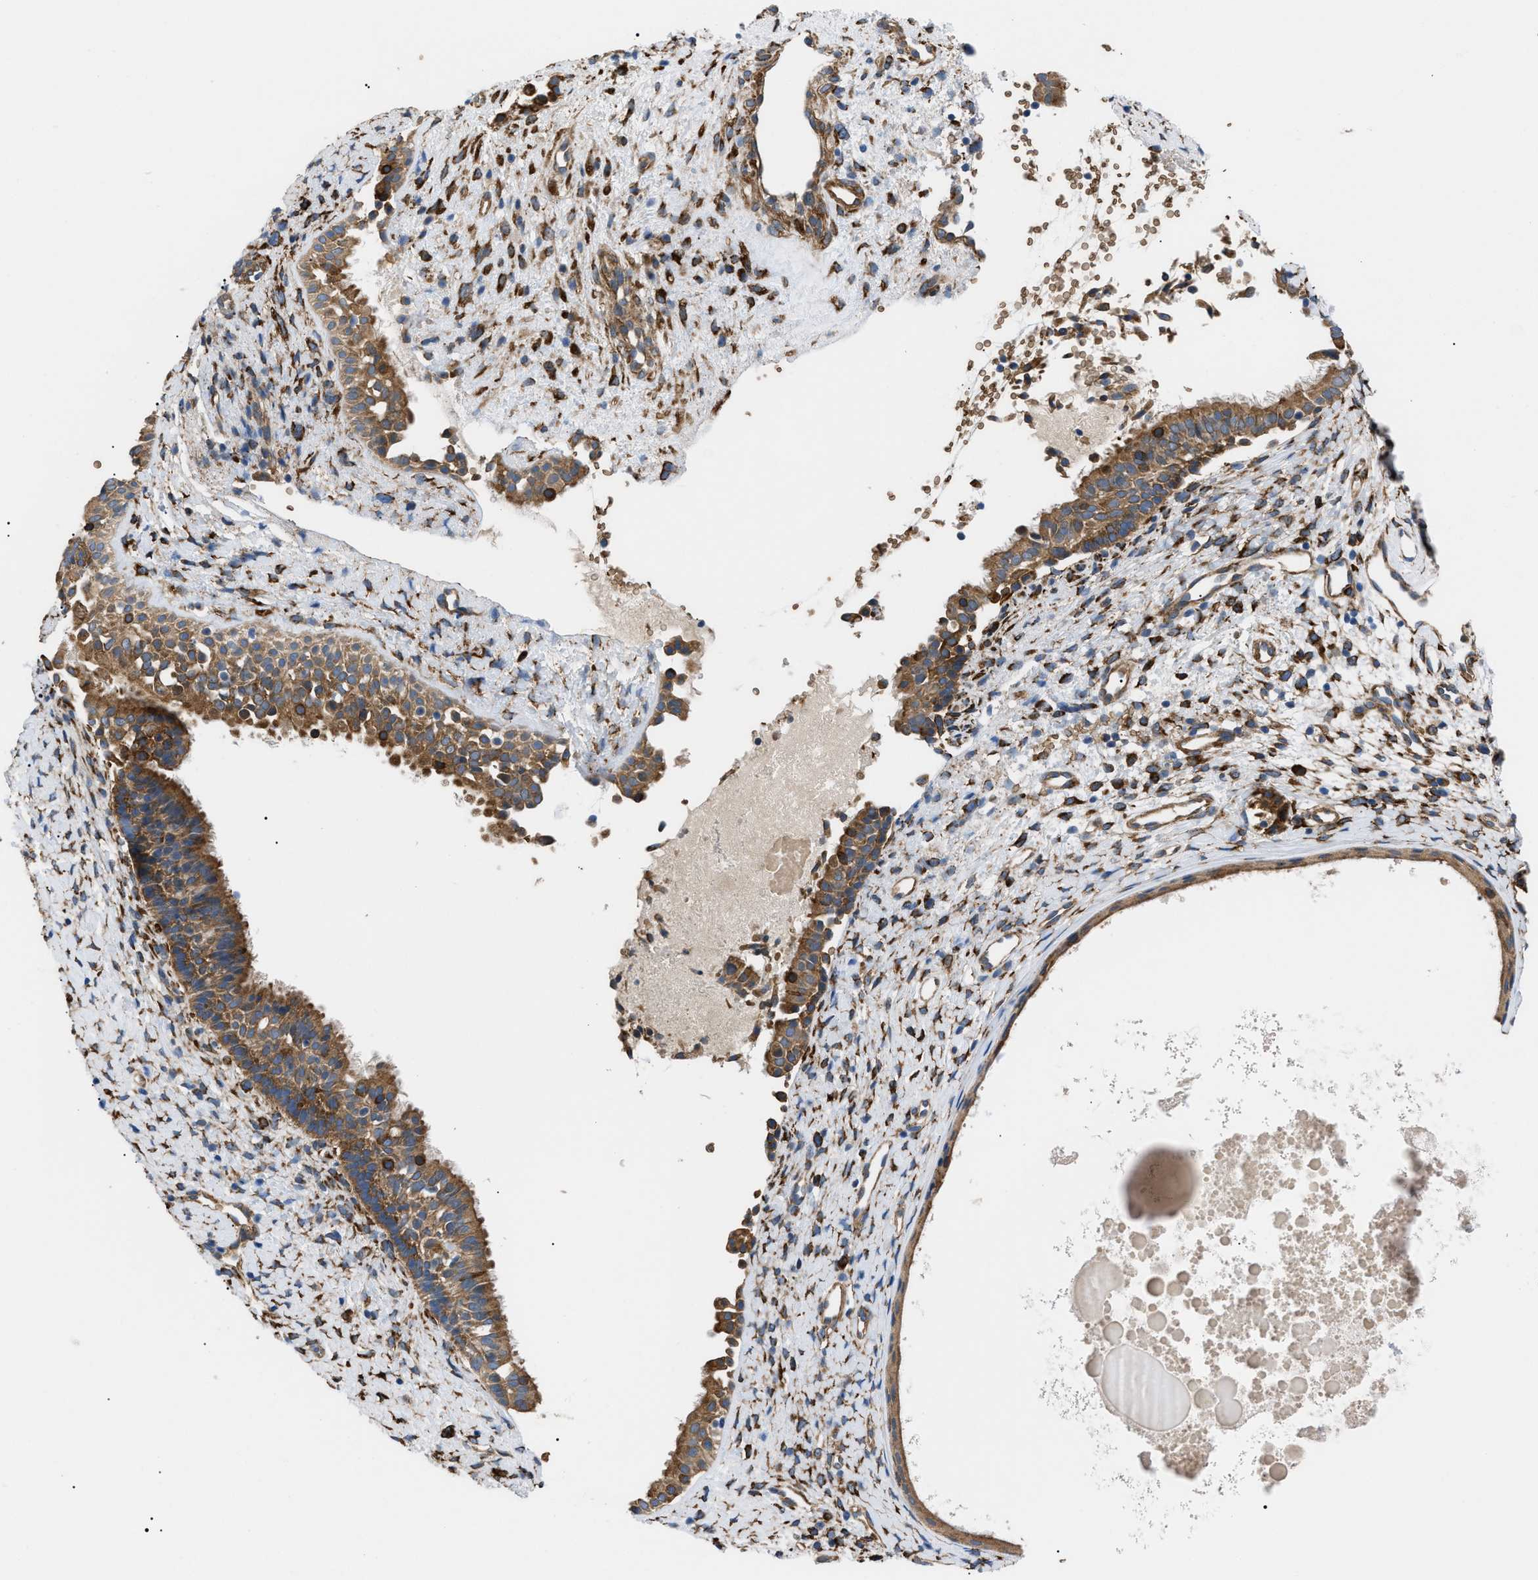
{"staining": {"intensity": "moderate", "quantity": ">75%", "location": "cytoplasmic/membranous"}, "tissue": "nasopharynx", "cell_type": "Respiratory epithelial cells", "image_type": "normal", "snomed": [{"axis": "morphology", "description": "Normal tissue, NOS"}, {"axis": "topography", "description": "Nasopharynx"}], "caption": "The immunohistochemical stain highlights moderate cytoplasmic/membranous expression in respiratory epithelial cells of normal nasopharynx. The staining was performed using DAB, with brown indicating positive protein expression. Nuclei are stained blue with hematoxylin.", "gene": "MYO10", "patient": {"sex": "male", "age": 22}}